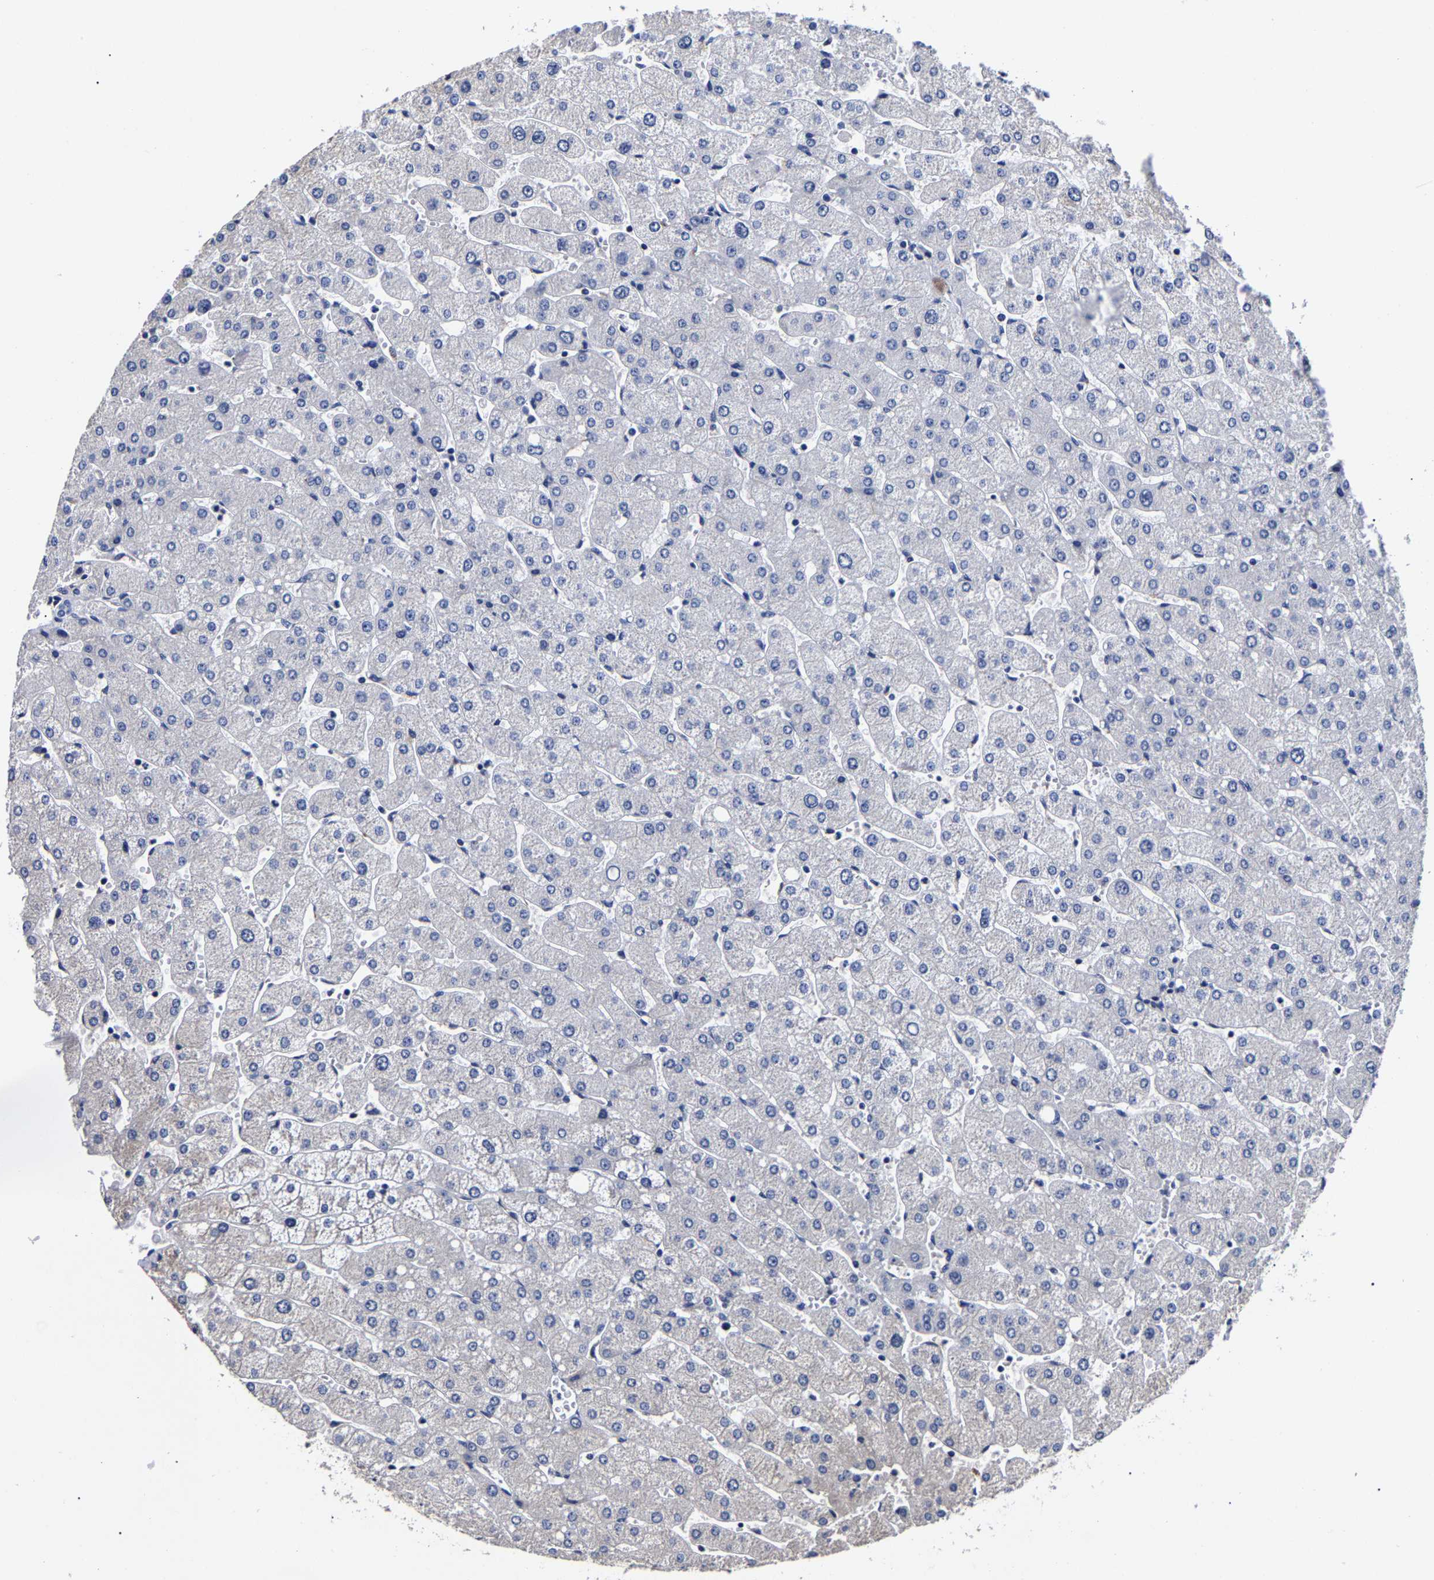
{"staining": {"intensity": "negative", "quantity": "none", "location": "none"}, "tissue": "liver", "cell_type": "Cholangiocytes", "image_type": "normal", "snomed": [{"axis": "morphology", "description": "Normal tissue, NOS"}, {"axis": "topography", "description": "Liver"}], "caption": "IHC micrograph of benign liver stained for a protein (brown), which displays no expression in cholangiocytes. (DAB immunohistochemistry (IHC) with hematoxylin counter stain).", "gene": "AKAP4", "patient": {"sex": "male", "age": 55}}